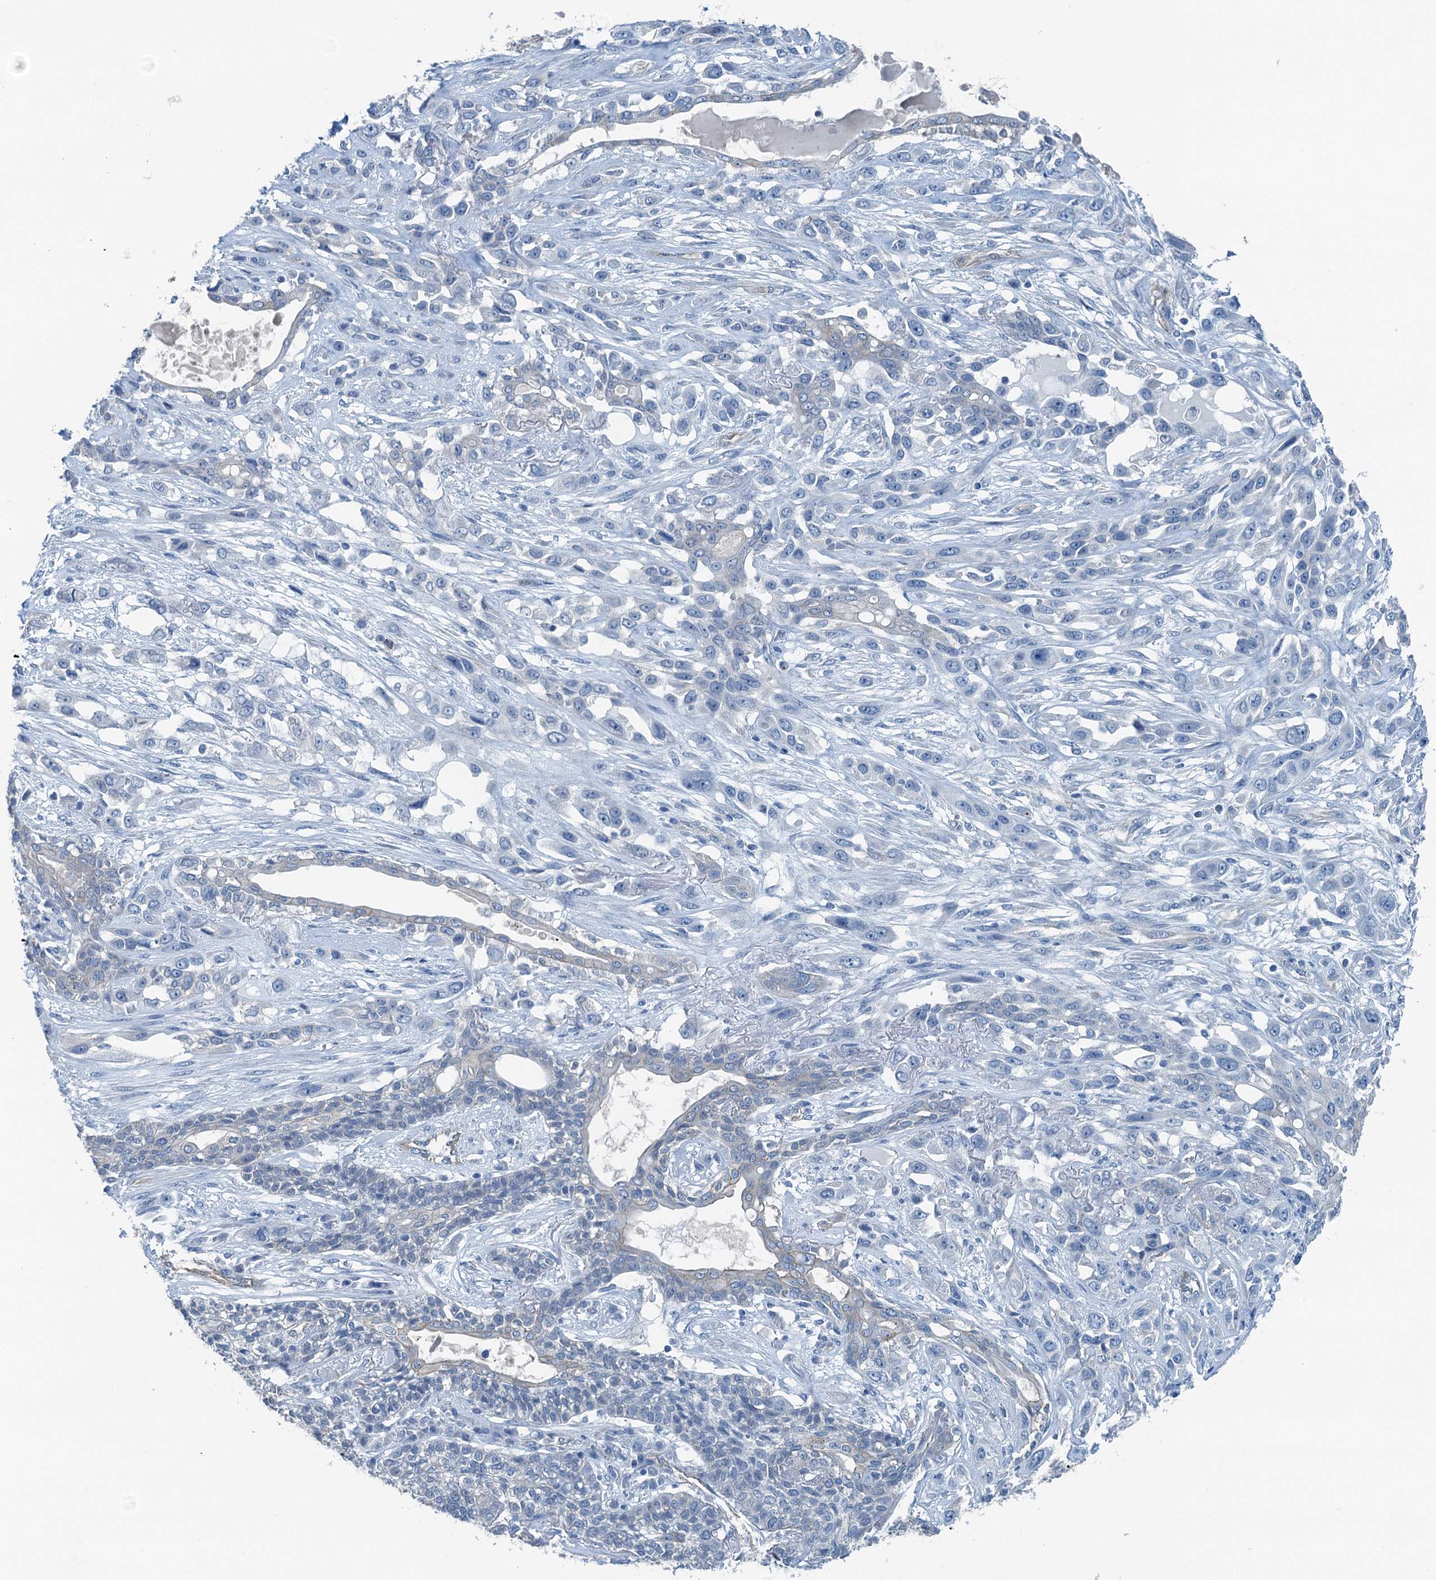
{"staining": {"intensity": "negative", "quantity": "none", "location": "none"}, "tissue": "lung cancer", "cell_type": "Tumor cells", "image_type": "cancer", "snomed": [{"axis": "morphology", "description": "Squamous cell carcinoma, NOS"}, {"axis": "topography", "description": "Lung"}], "caption": "This is an immunohistochemistry micrograph of squamous cell carcinoma (lung). There is no staining in tumor cells.", "gene": "GFOD2", "patient": {"sex": "female", "age": 70}}